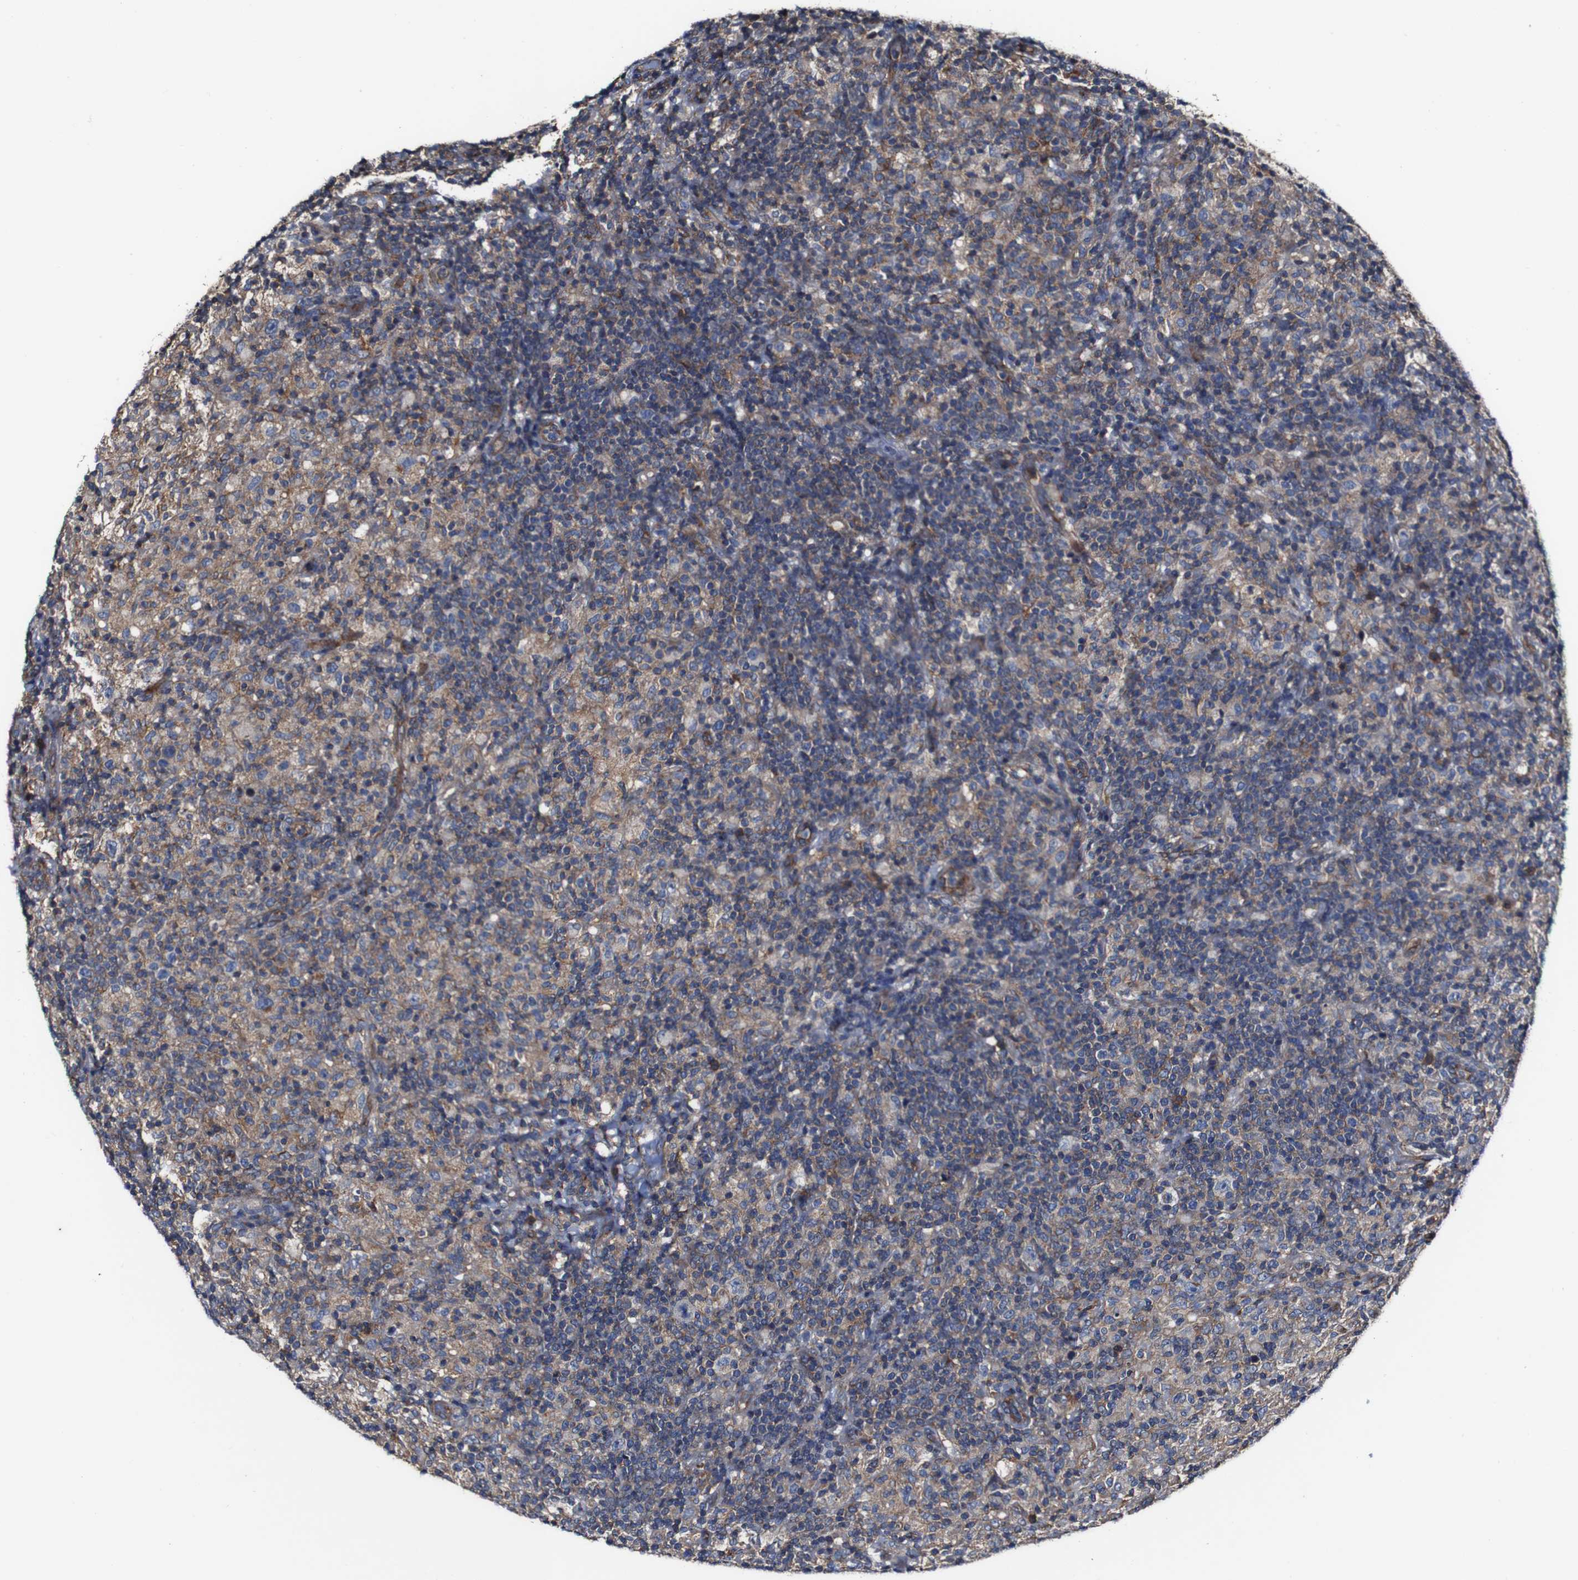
{"staining": {"intensity": "moderate", "quantity": "25%-75%", "location": "cytoplasmic/membranous"}, "tissue": "lymphoma", "cell_type": "Tumor cells", "image_type": "cancer", "snomed": [{"axis": "morphology", "description": "Hodgkin's disease, NOS"}, {"axis": "topography", "description": "Lymph node"}], "caption": "Protein staining of lymphoma tissue displays moderate cytoplasmic/membranous expression in about 25%-75% of tumor cells.", "gene": "CSF1R", "patient": {"sex": "male", "age": 70}}